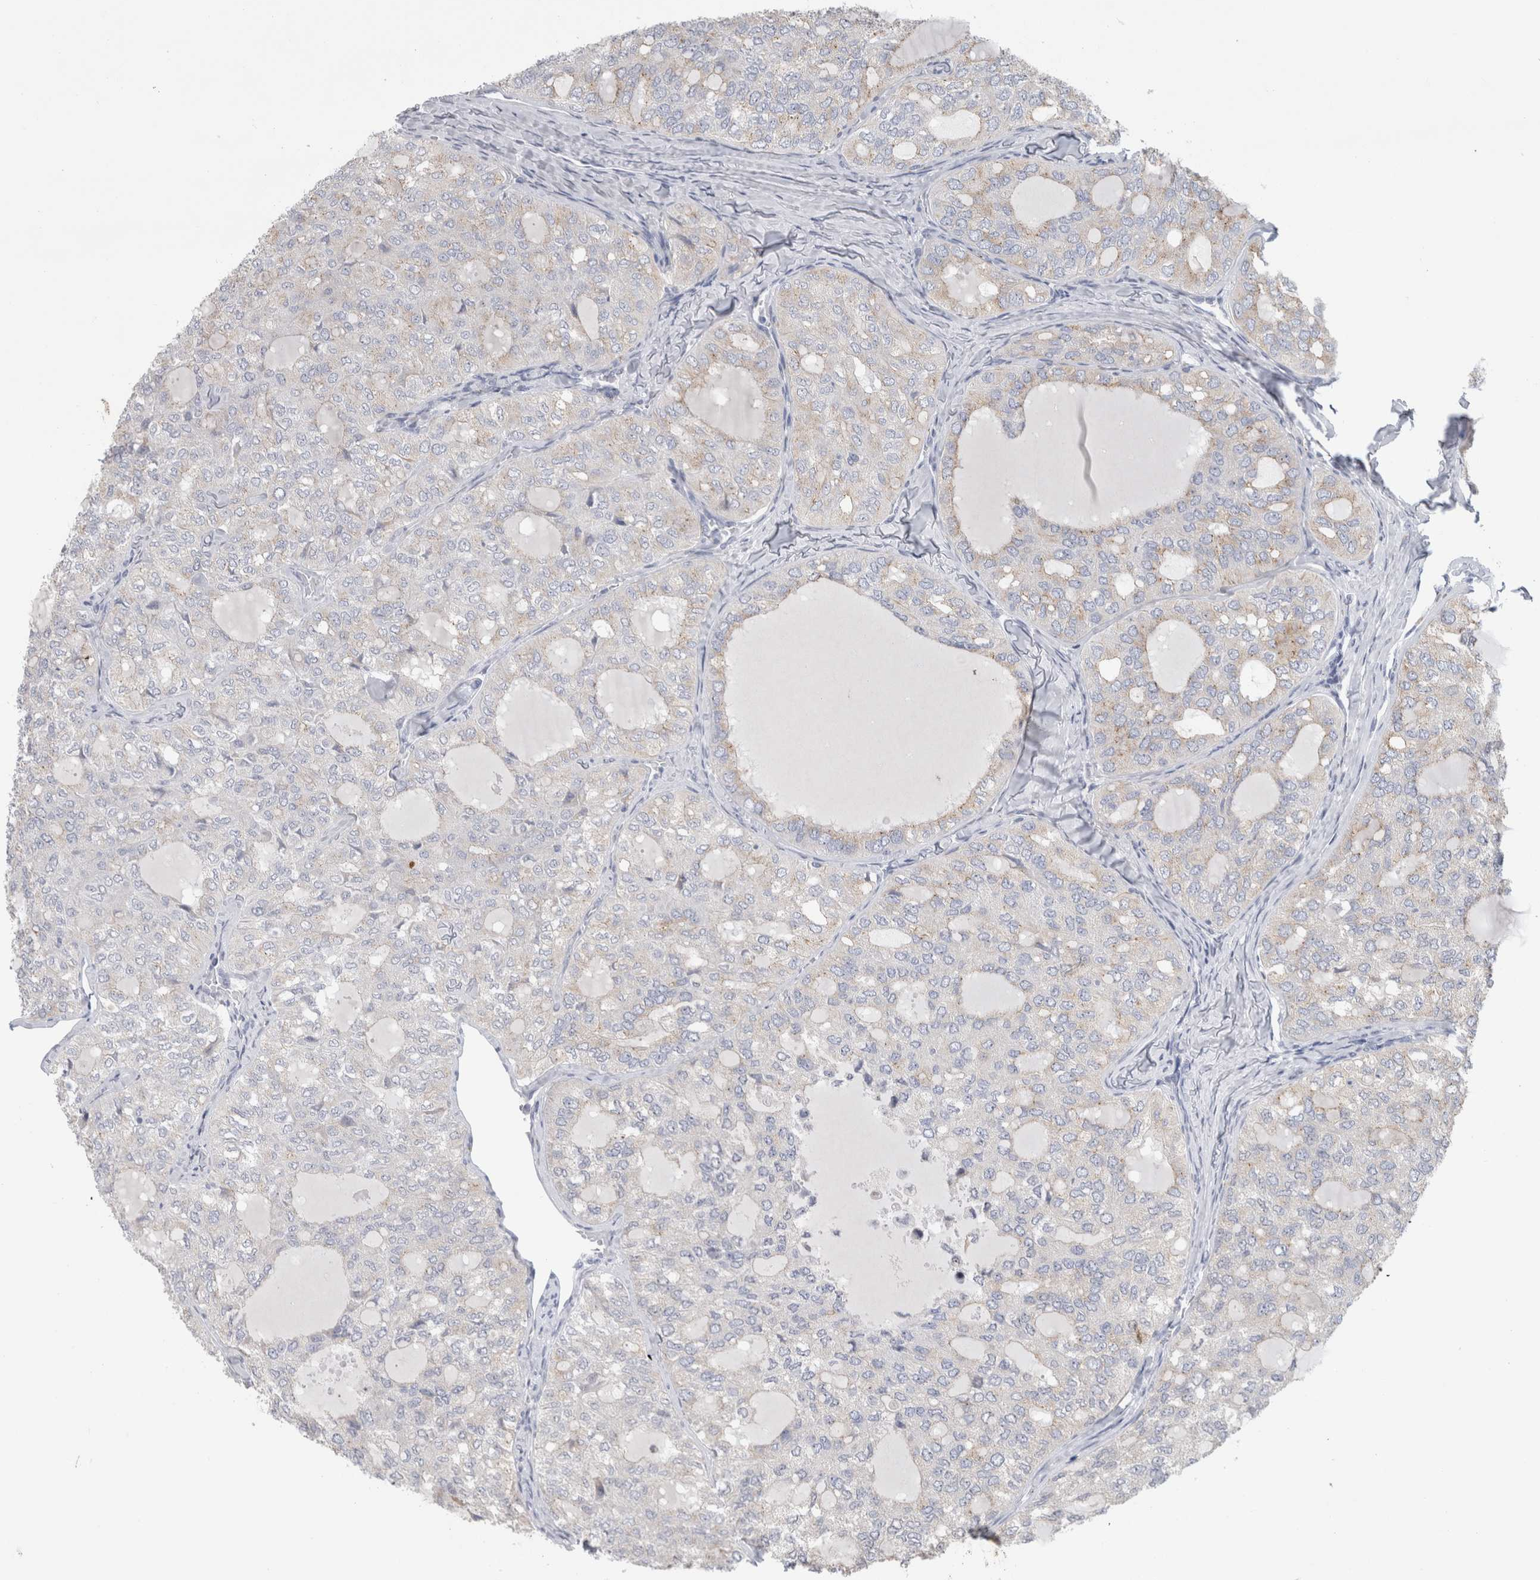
{"staining": {"intensity": "negative", "quantity": "none", "location": "none"}, "tissue": "thyroid cancer", "cell_type": "Tumor cells", "image_type": "cancer", "snomed": [{"axis": "morphology", "description": "Follicular adenoma carcinoma, NOS"}, {"axis": "topography", "description": "Thyroid gland"}], "caption": "This is an immunohistochemistry (IHC) micrograph of human follicular adenoma carcinoma (thyroid). There is no expression in tumor cells.", "gene": "AKAP9", "patient": {"sex": "male", "age": 75}}